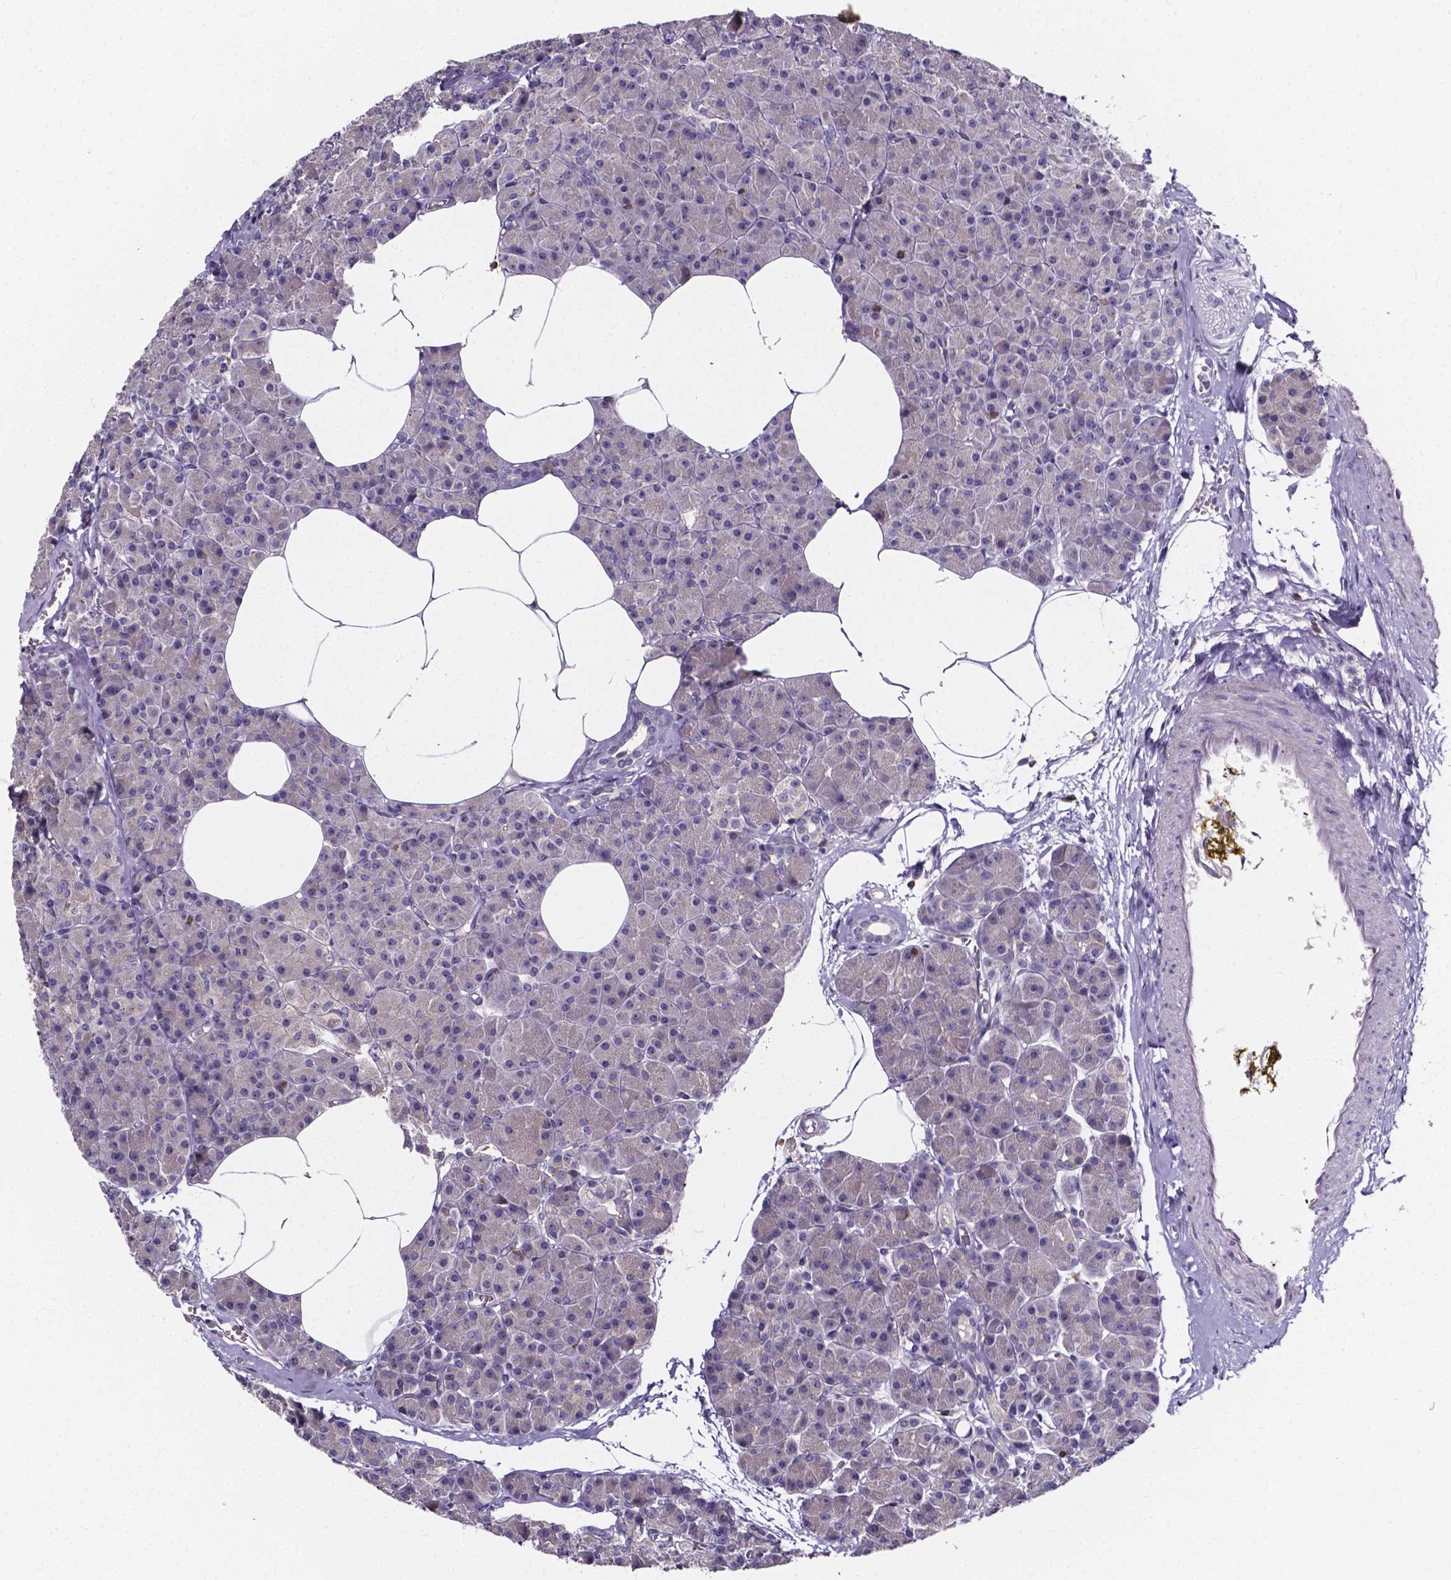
{"staining": {"intensity": "negative", "quantity": "none", "location": "none"}, "tissue": "pancreas", "cell_type": "Exocrine glandular cells", "image_type": "normal", "snomed": [{"axis": "morphology", "description": "Normal tissue, NOS"}, {"axis": "topography", "description": "Pancreas"}], "caption": "Protein analysis of unremarkable pancreas exhibits no significant positivity in exocrine glandular cells.", "gene": "THEMIS", "patient": {"sex": "female", "age": 45}}